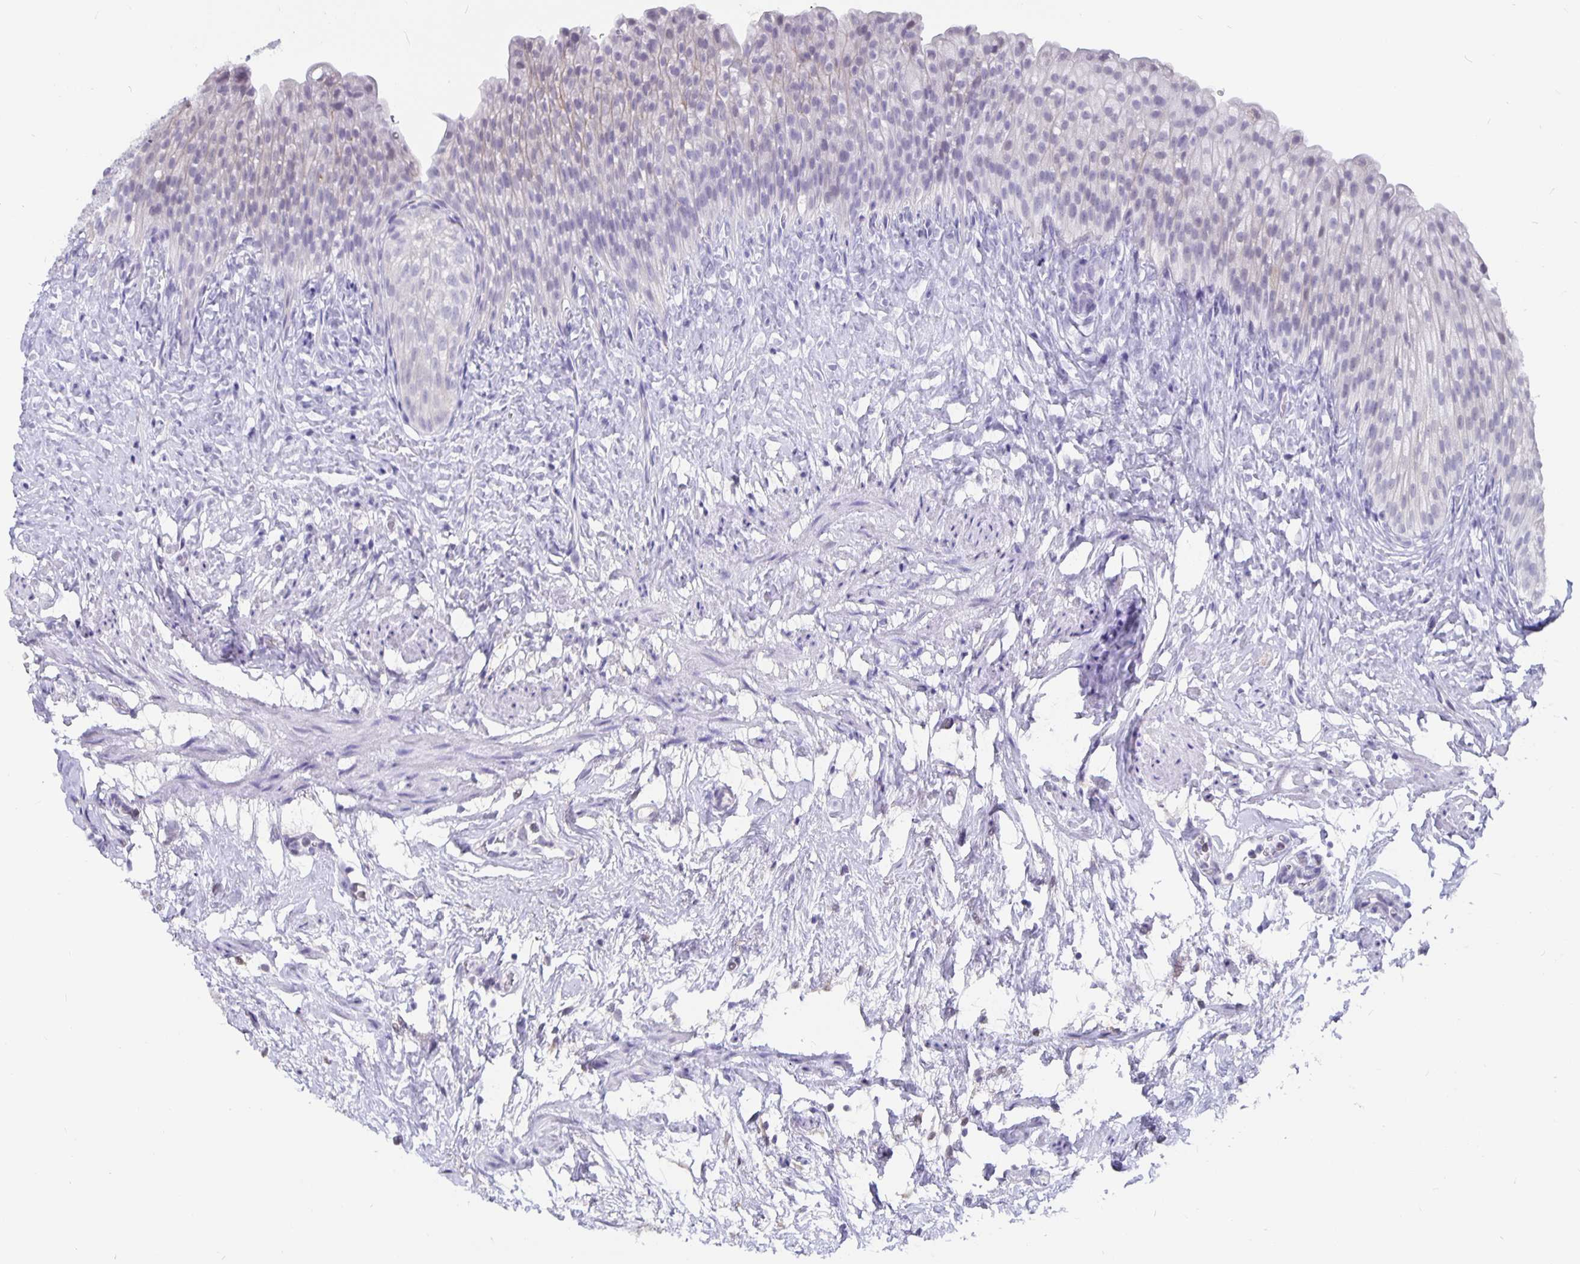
{"staining": {"intensity": "negative", "quantity": "none", "location": "none"}, "tissue": "urinary bladder", "cell_type": "Urothelial cells", "image_type": "normal", "snomed": [{"axis": "morphology", "description": "Normal tissue, NOS"}, {"axis": "topography", "description": "Urinary bladder"}, {"axis": "topography", "description": "Prostate"}], "caption": "Histopathology image shows no significant protein positivity in urothelial cells of benign urinary bladder. (DAB (3,3'-diaminobenzidine) IHC visualized using brightfield microscopy, high magnification).", "gene": "OLIG2", "patient": {"sex": "male", "age": 76}}